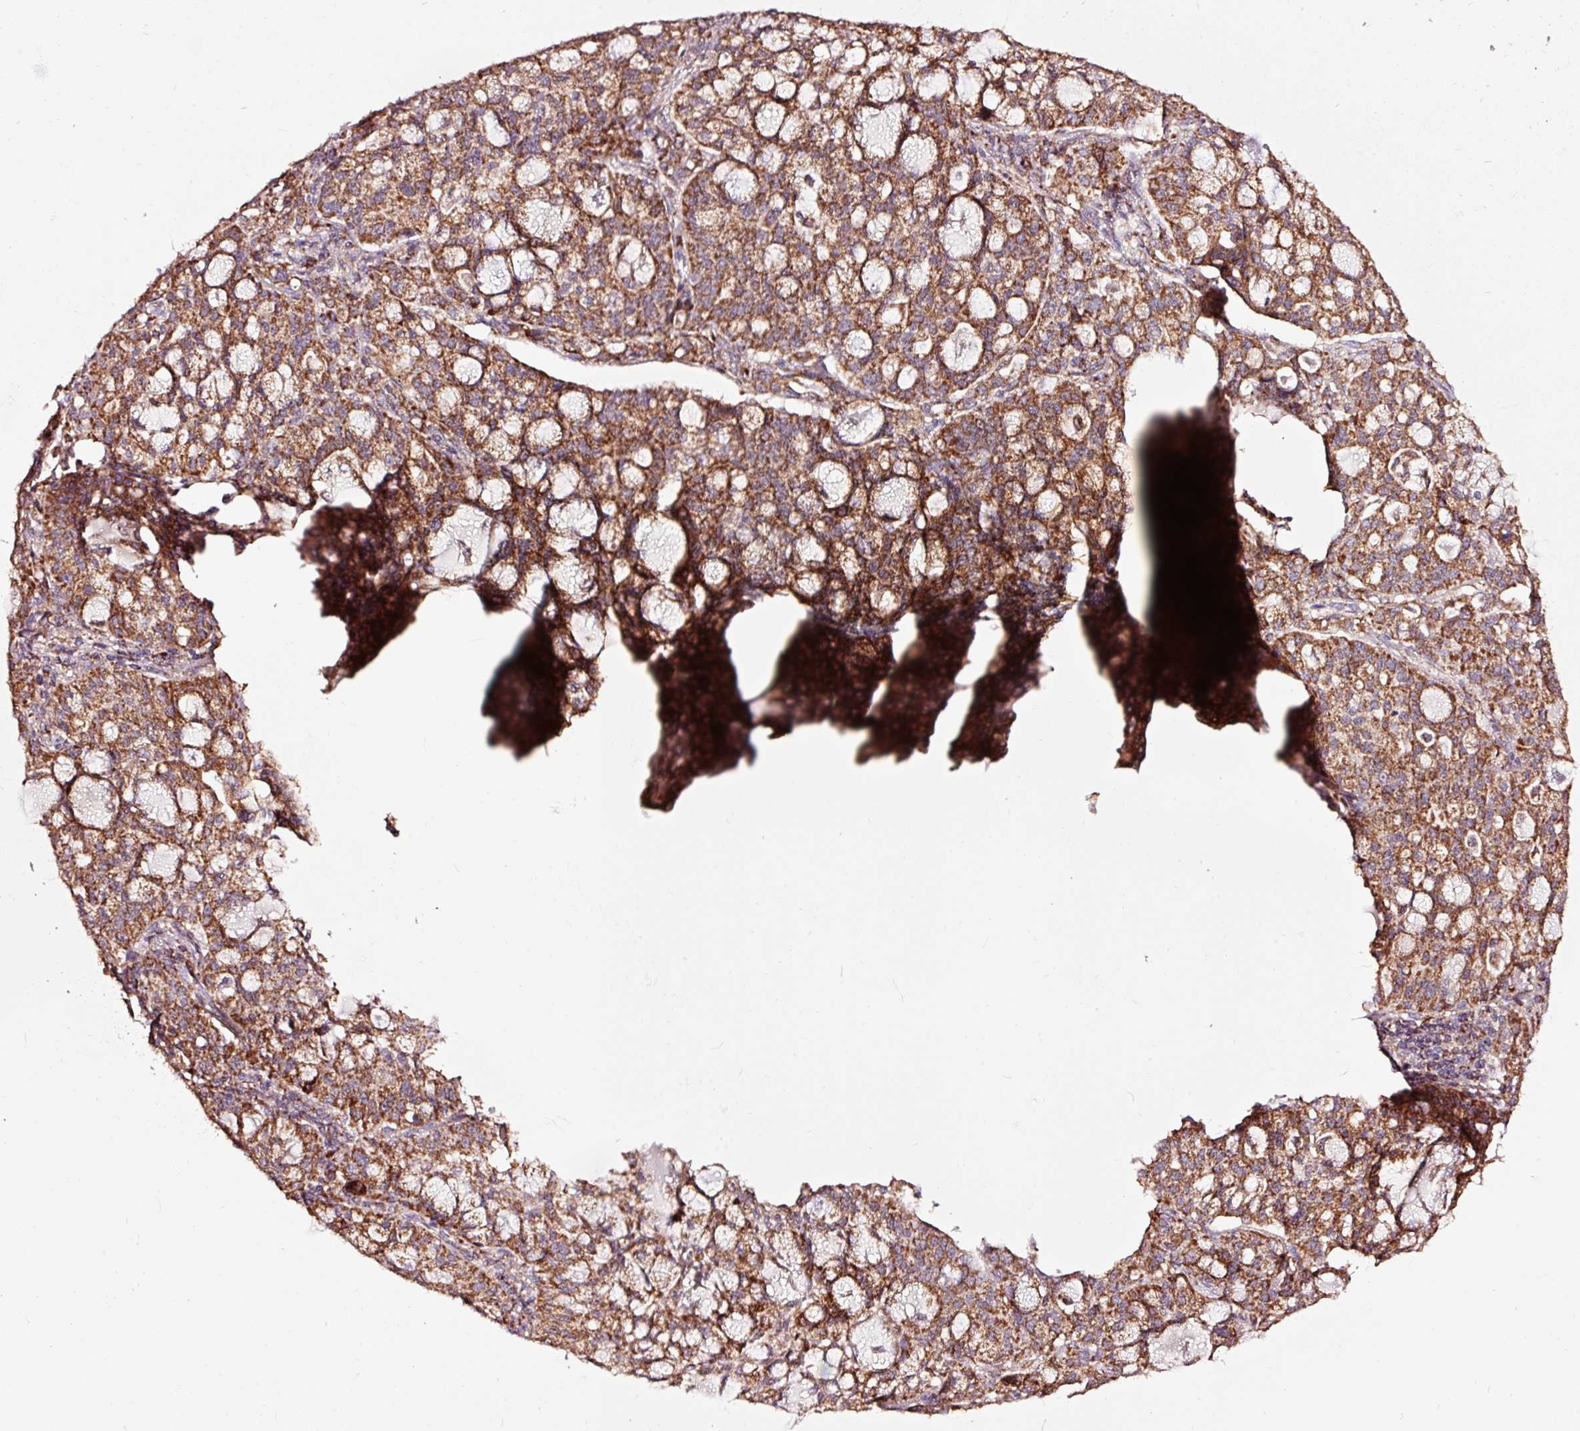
{"staining": {"intensity": "strong", "quantity": ">75%", "location": "cytoplasmic/membranous"}, "tissue": "lung cancer", "cell_type": "Tumor cells", "image_type": "cancer", "snomed": [{"axis": "morphology", "description": "Adenocarcinoma, NOS"}, {"axis": "topography", "description": "Lung"}], "caption": "An image showing strong cytoplasmic/membranous expression in approximately >75% of tumor cells in lung cancer (adenocarcinoma), as visualized by brown immunohistochemical staining.", "gene": "TPM1", "patient": {"sex": "female", "age": 44}}